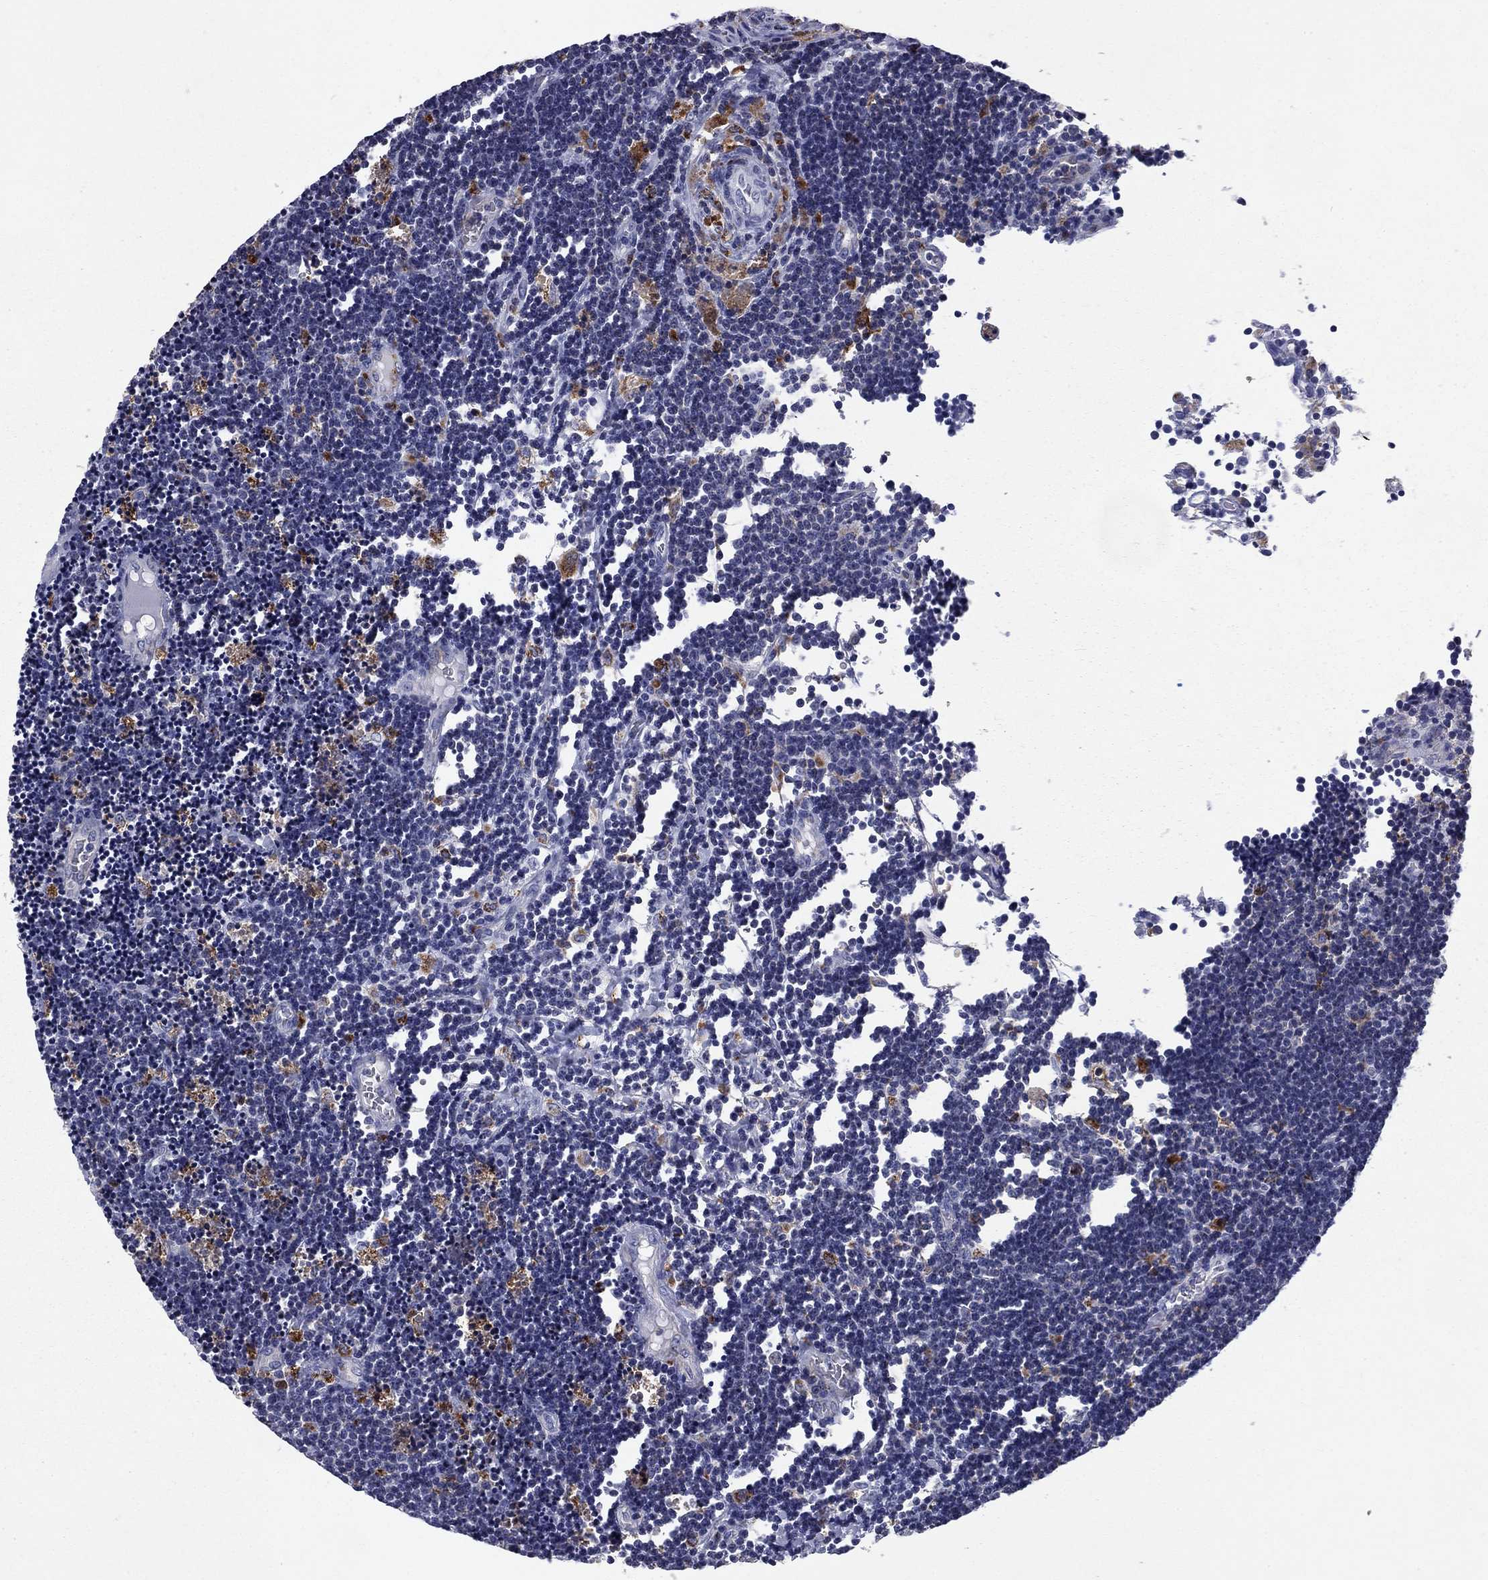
{"staining": {"intensity": "negative", "quantity": "none", "location": "none"}, "tissue": "lymphoma", "cell_type": "Tumor cells", "image_type": "cancer", "snomed": [{"axis": "morphology", "description": "Malignant lymphoma, non-Hodgkin's type, Low grade"}, {"axis": "topography", "description": "Brain"}], "caption": "DAB immunohistochemical staining of low-grade malignant lymphoma, non-Hodgkin's type reveals no significant expression in tumor cells.", "gene": "MADCAM1", "patient": {"sex": "female", "age": 66}}